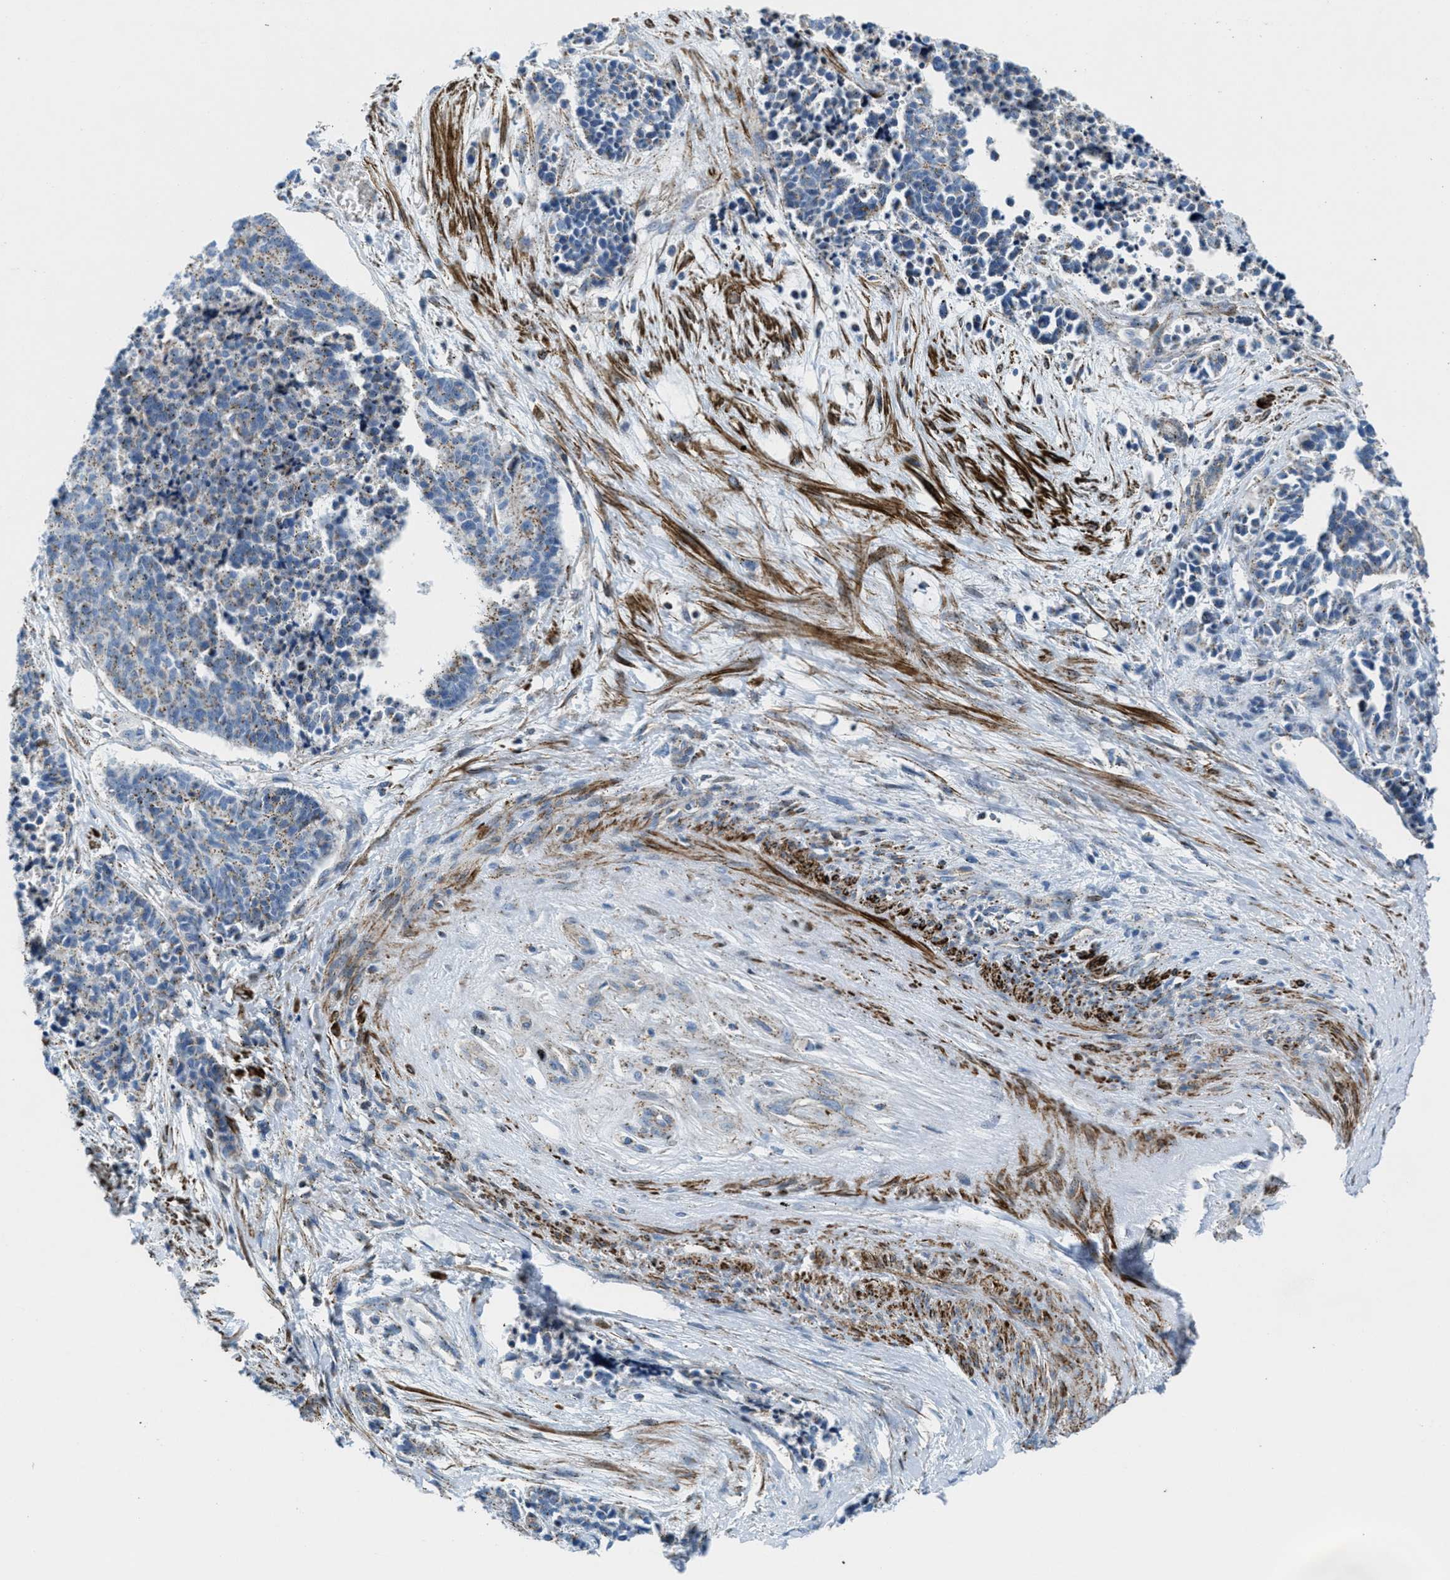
{"staining": {"intensity": "weak", "quantity": ">75%", "location": "cytoplasmic/membranous"}, "tissue": "cervical cancer", "cell_type": "Tumor cells", "image_type": "cancer", "snomed": [{"axis": "morphology", "description": "Squamous cell carcinoma, NOS"}, {"axis": "topography", "description": "Cervix"}], "caption": "Immunohistochemical staining of cervical squamous cell carcinoma demonstrates low levels of weak cytoplasmic/membranous expression in about >75% of tumor cells.", "gene": "MFSD13A", "patient": {"sex": "female", "age": 35}}